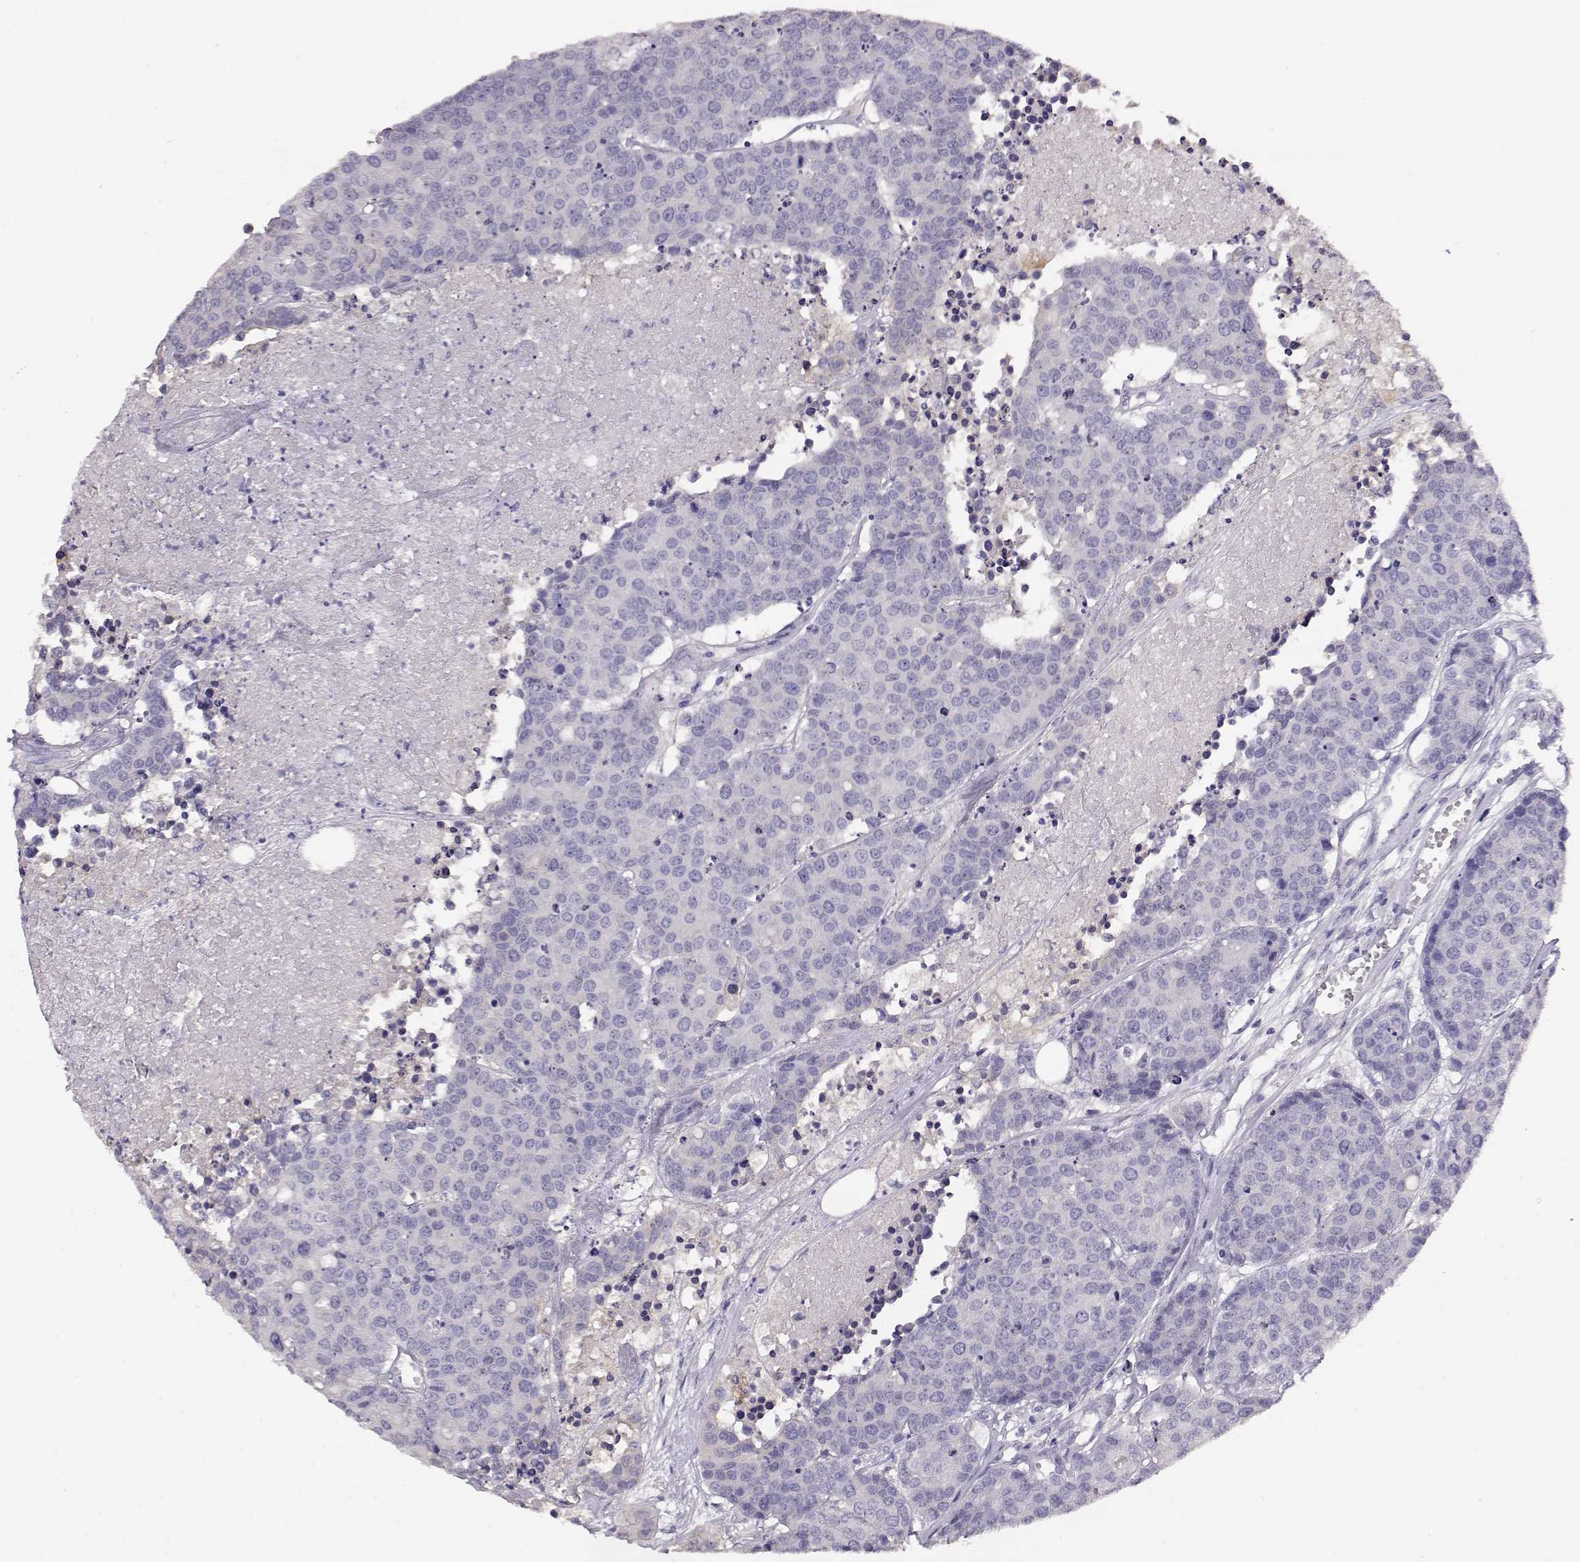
{"staining": {"intensity": "negative", "quantity": "none", "location": "none"}, "tissue": "carcinoid", "cell_type": "Tumor cells", "image_type": "cancer", "snomed": [{"axis": "morphology", "description": "Carcinoid, malignant, NOS"}, {"axis": "topography", "description": "Colon"}], "caption": "Human carcinoid stained for a protein using IHC displays no staining in tumor cells.", "gene": "NDRG4", "patient": {"sex": "male", "age": 81}}